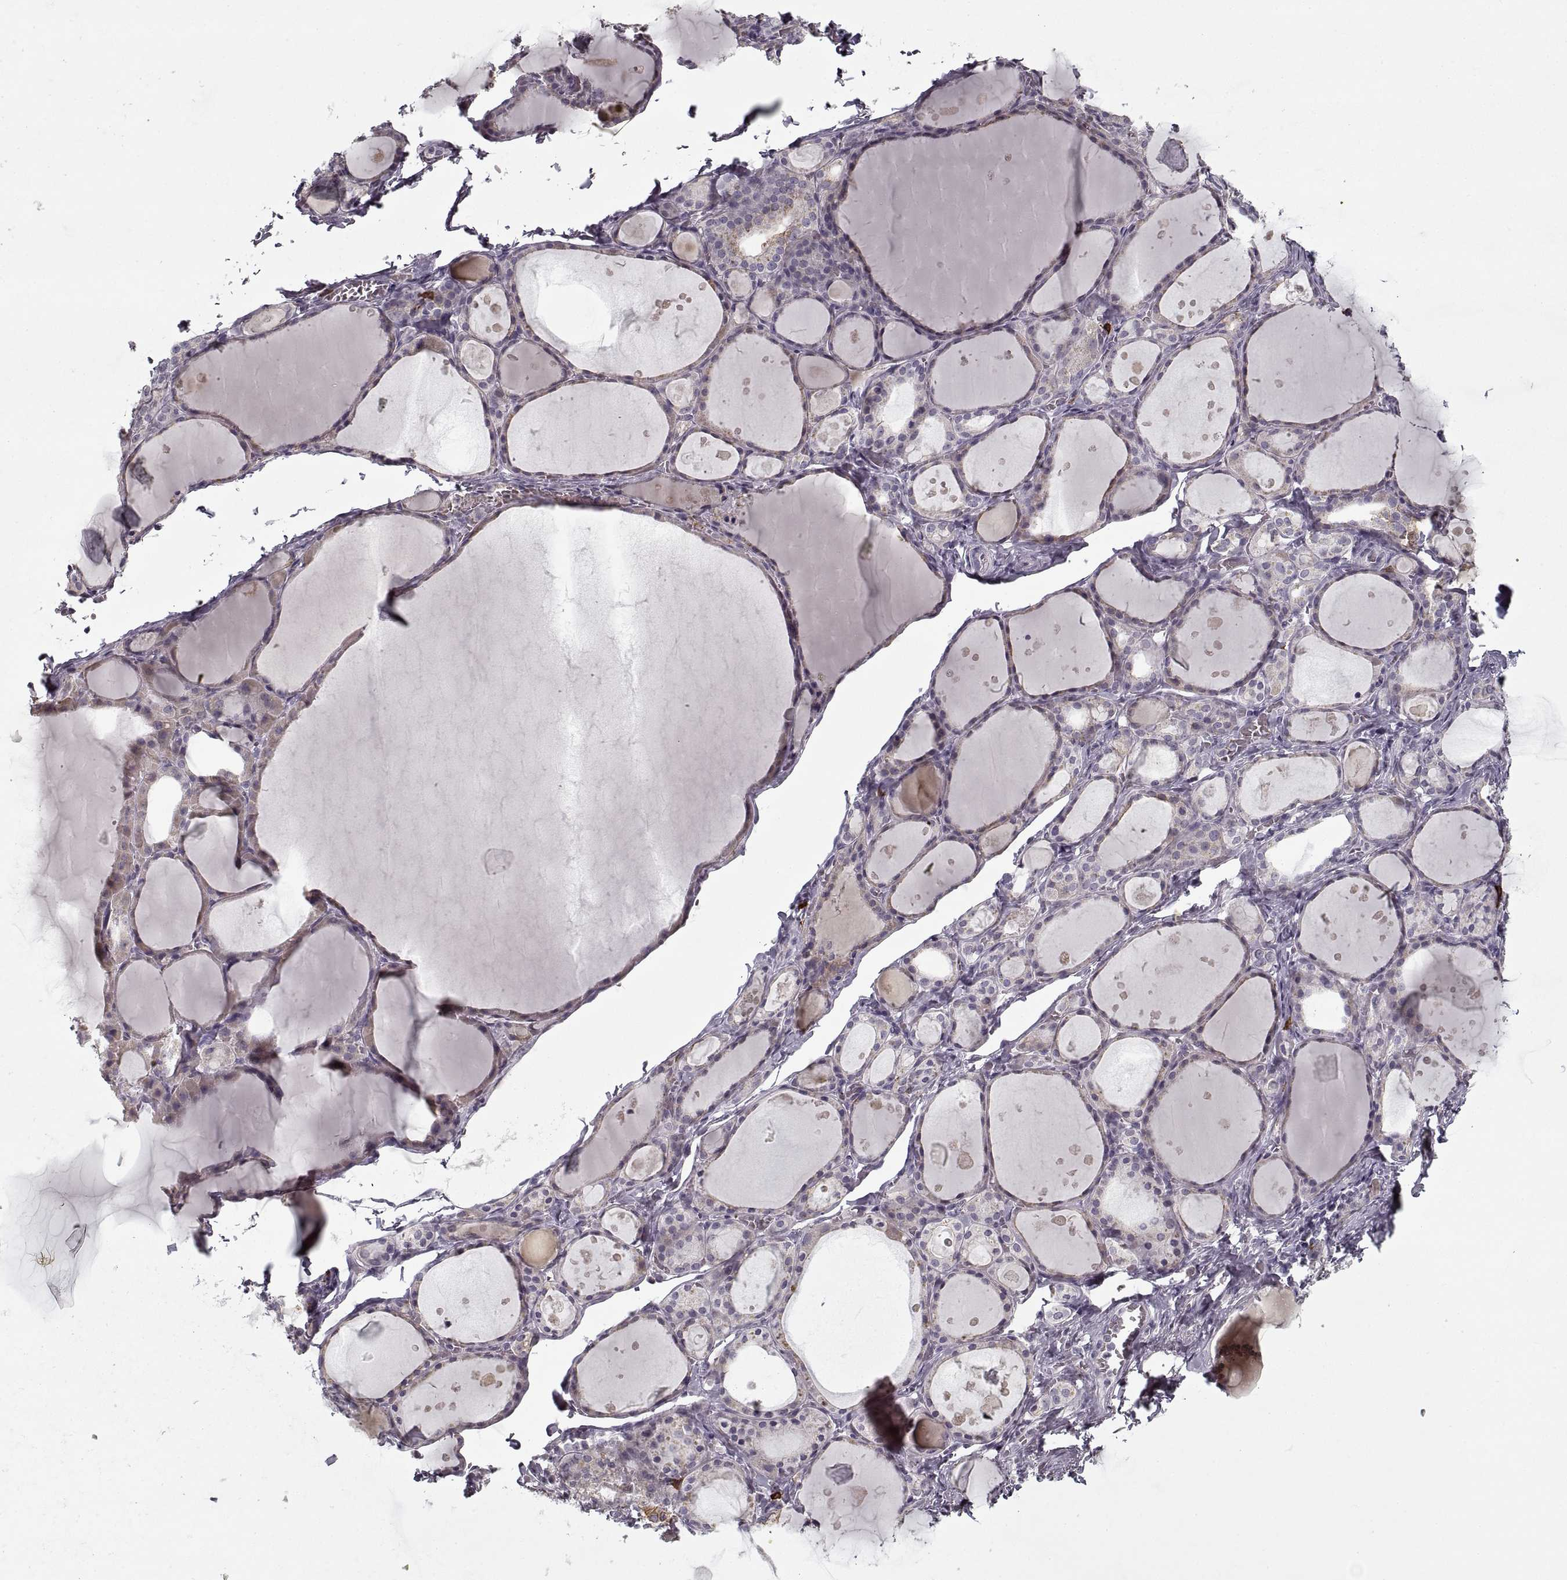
{"staining": {"intensity": "negative", "quantity": "none", "location": "none"}, "tissue": "thyroid gland", "cell_type": "Glandular cells", "image_type": "normal", "snomed": [{"axis": "morphology", "description": "Normal tissue, NOS"}, {"axis": "topography", "description": "Thyroid gland"}], "caption": "DAB (3,3'-diaminobenzidine) immunohistochemical staining of unremarkable human thyroid gland reveals no significant expression in glandular cells. Brightfield microscopy of immunohistochemistry stained with DAB (brown) and hematoxylin (blue), captured at high magnification.", "gene": "GAD2", "patient": {"sex": "male", "age": 68}}